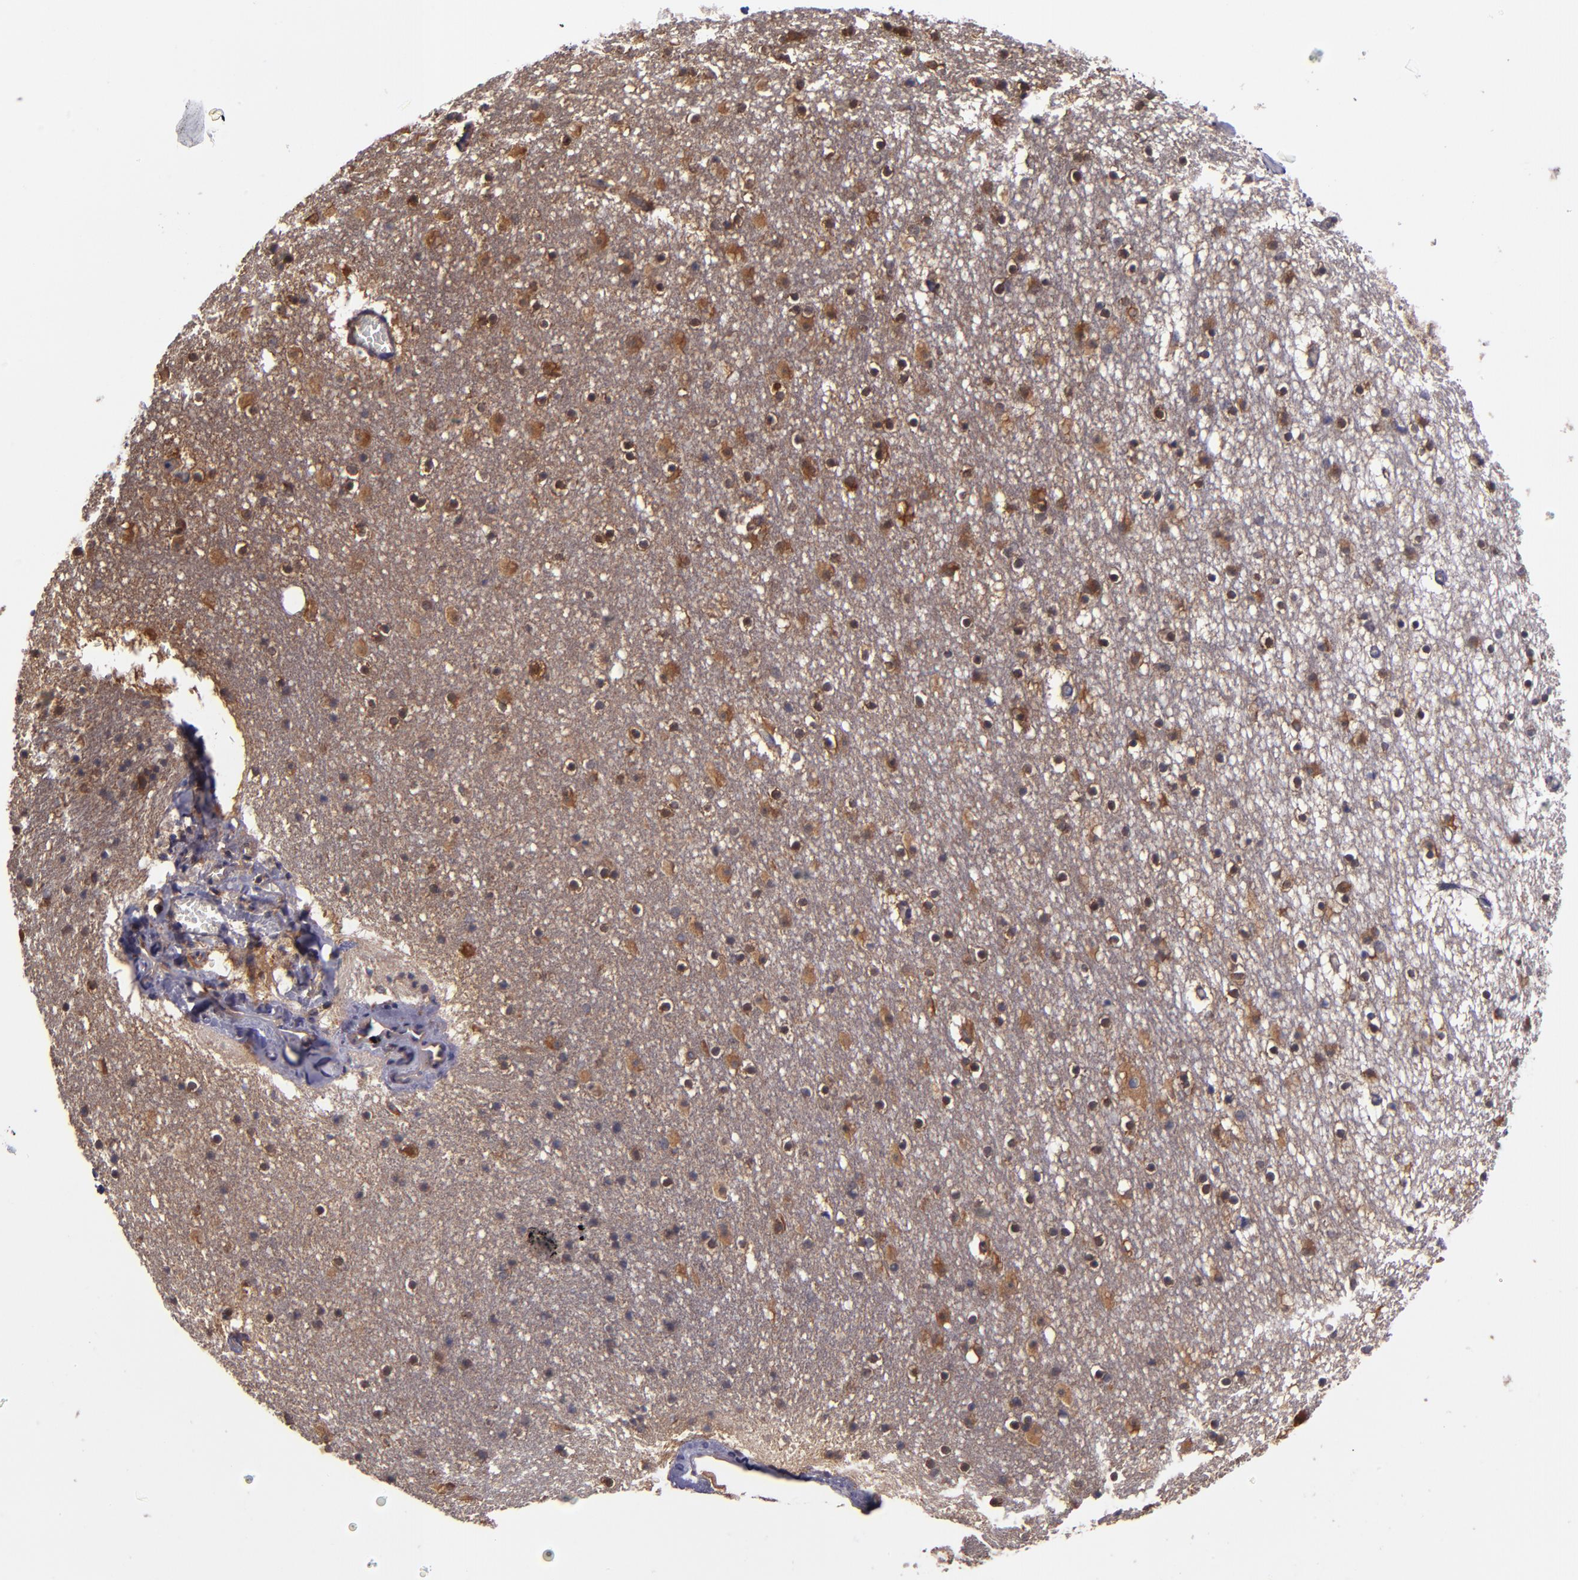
{"staining": {"intensity": "weak", "quantity": "25%-75%", "location": "cytoplasmic/membranous"}, "tissue": "caudate", "cell_type": "Glial cells", "image_type": "normal", "snomed": [{"axis": "morphology", "description": "Normal tissue, NOS"}, {"axis": "topography", "description": "Lateral ventricle wall"}], "caption": "Protein expression analysis of normal caudate shows weak cytoplasmic/membranous expression in about 25%-75% of glial cells.", "gene": "CARS1", "patient": {"sex": "male", "age": 45}}